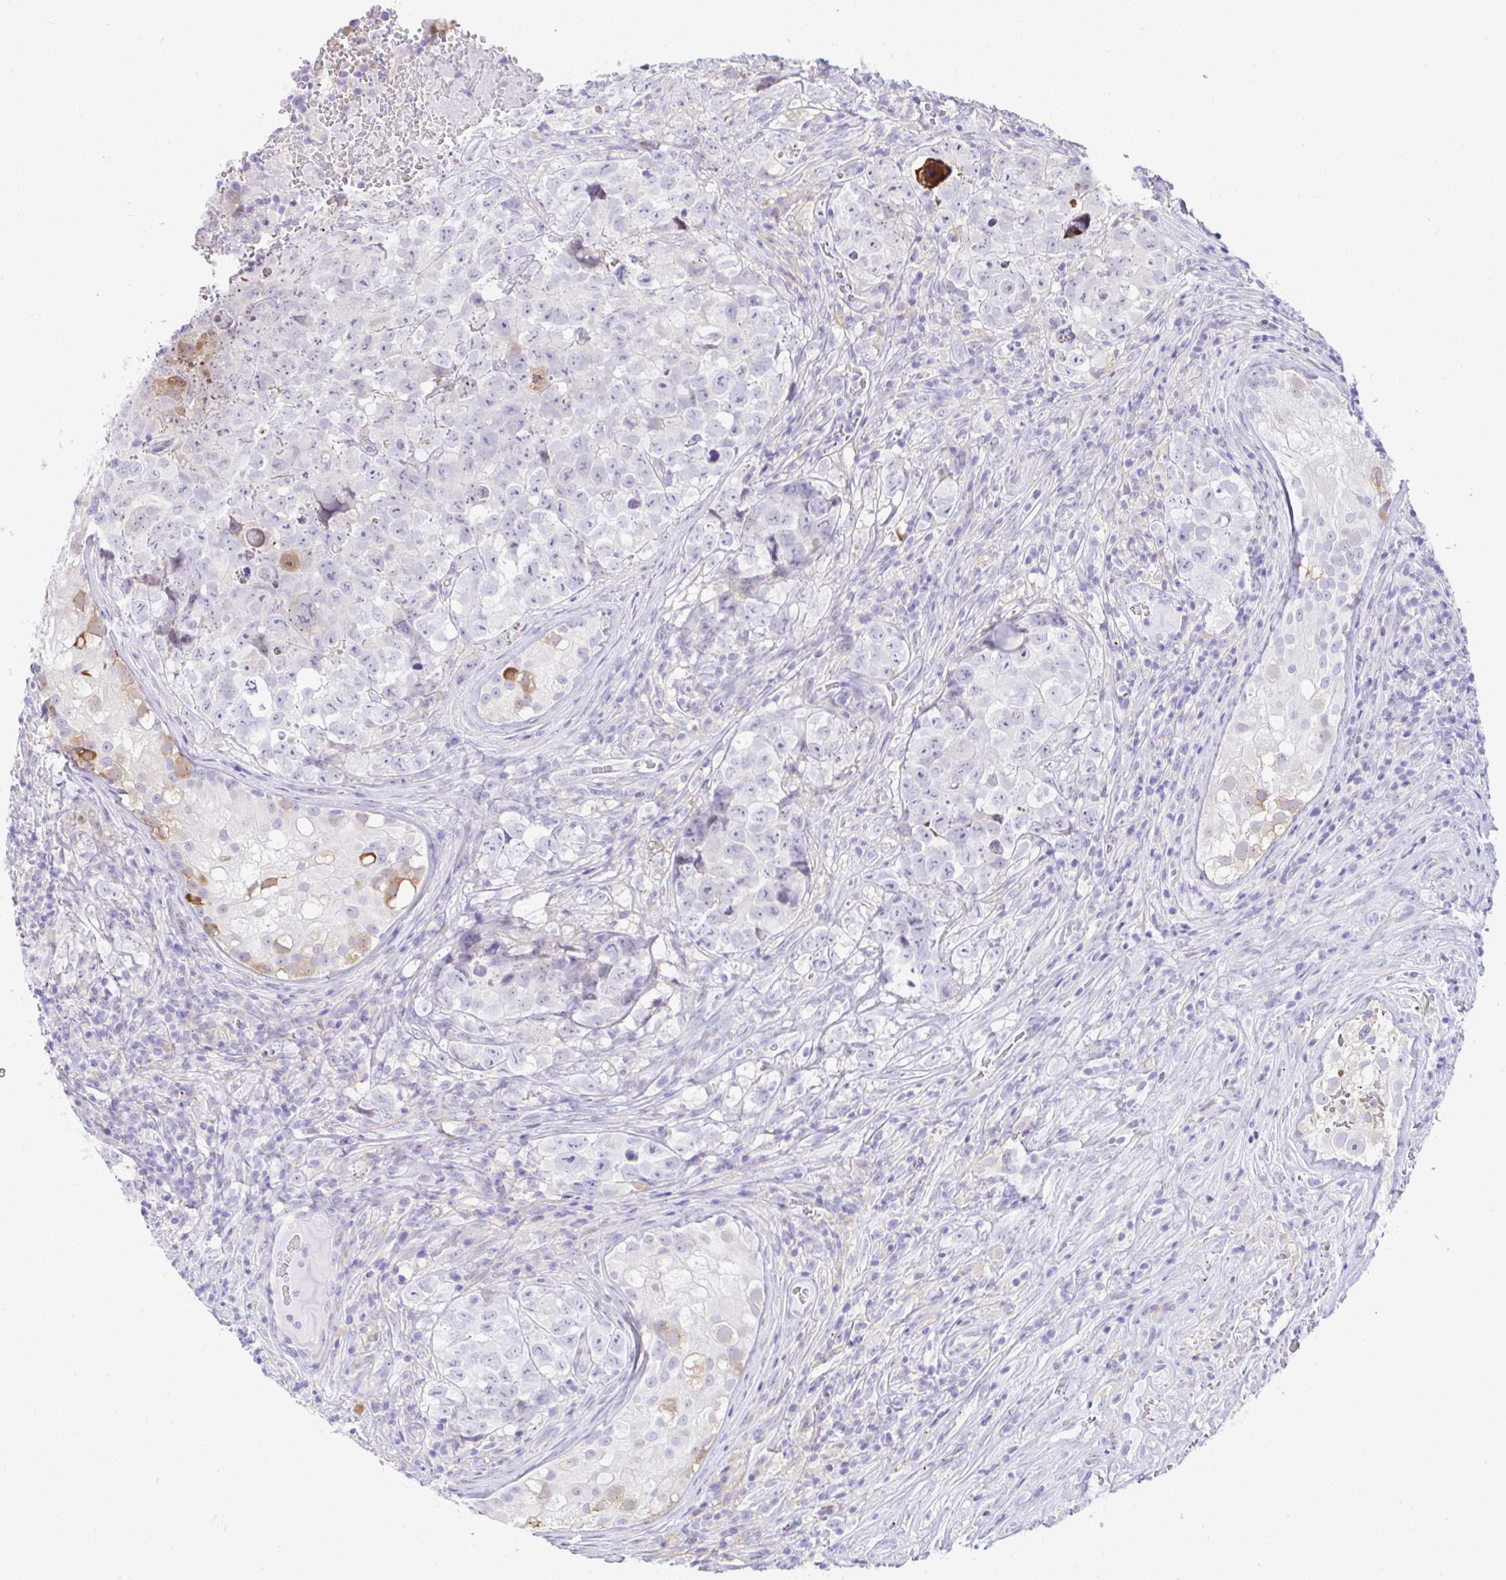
{"staining": {"intensity": "negative", "quantity": "none", "location": "none"}, "tissue": "testis cancer", "cell_type": "Tumor cells", "image_type": "cancer", "snomed": [{"axis": "morphology", "description": "Carcinoma, Embryonal, NOS"}, {"axis": "topography", "description": "Testis"}], "caption": "This is an immunohistochemistry photomicrograph of human testis cancer (embryonal carcinoma). There is no positivity in tumor cells.", "gene": "ZNF485", "patient": {"sex": "male", "age": 18}}